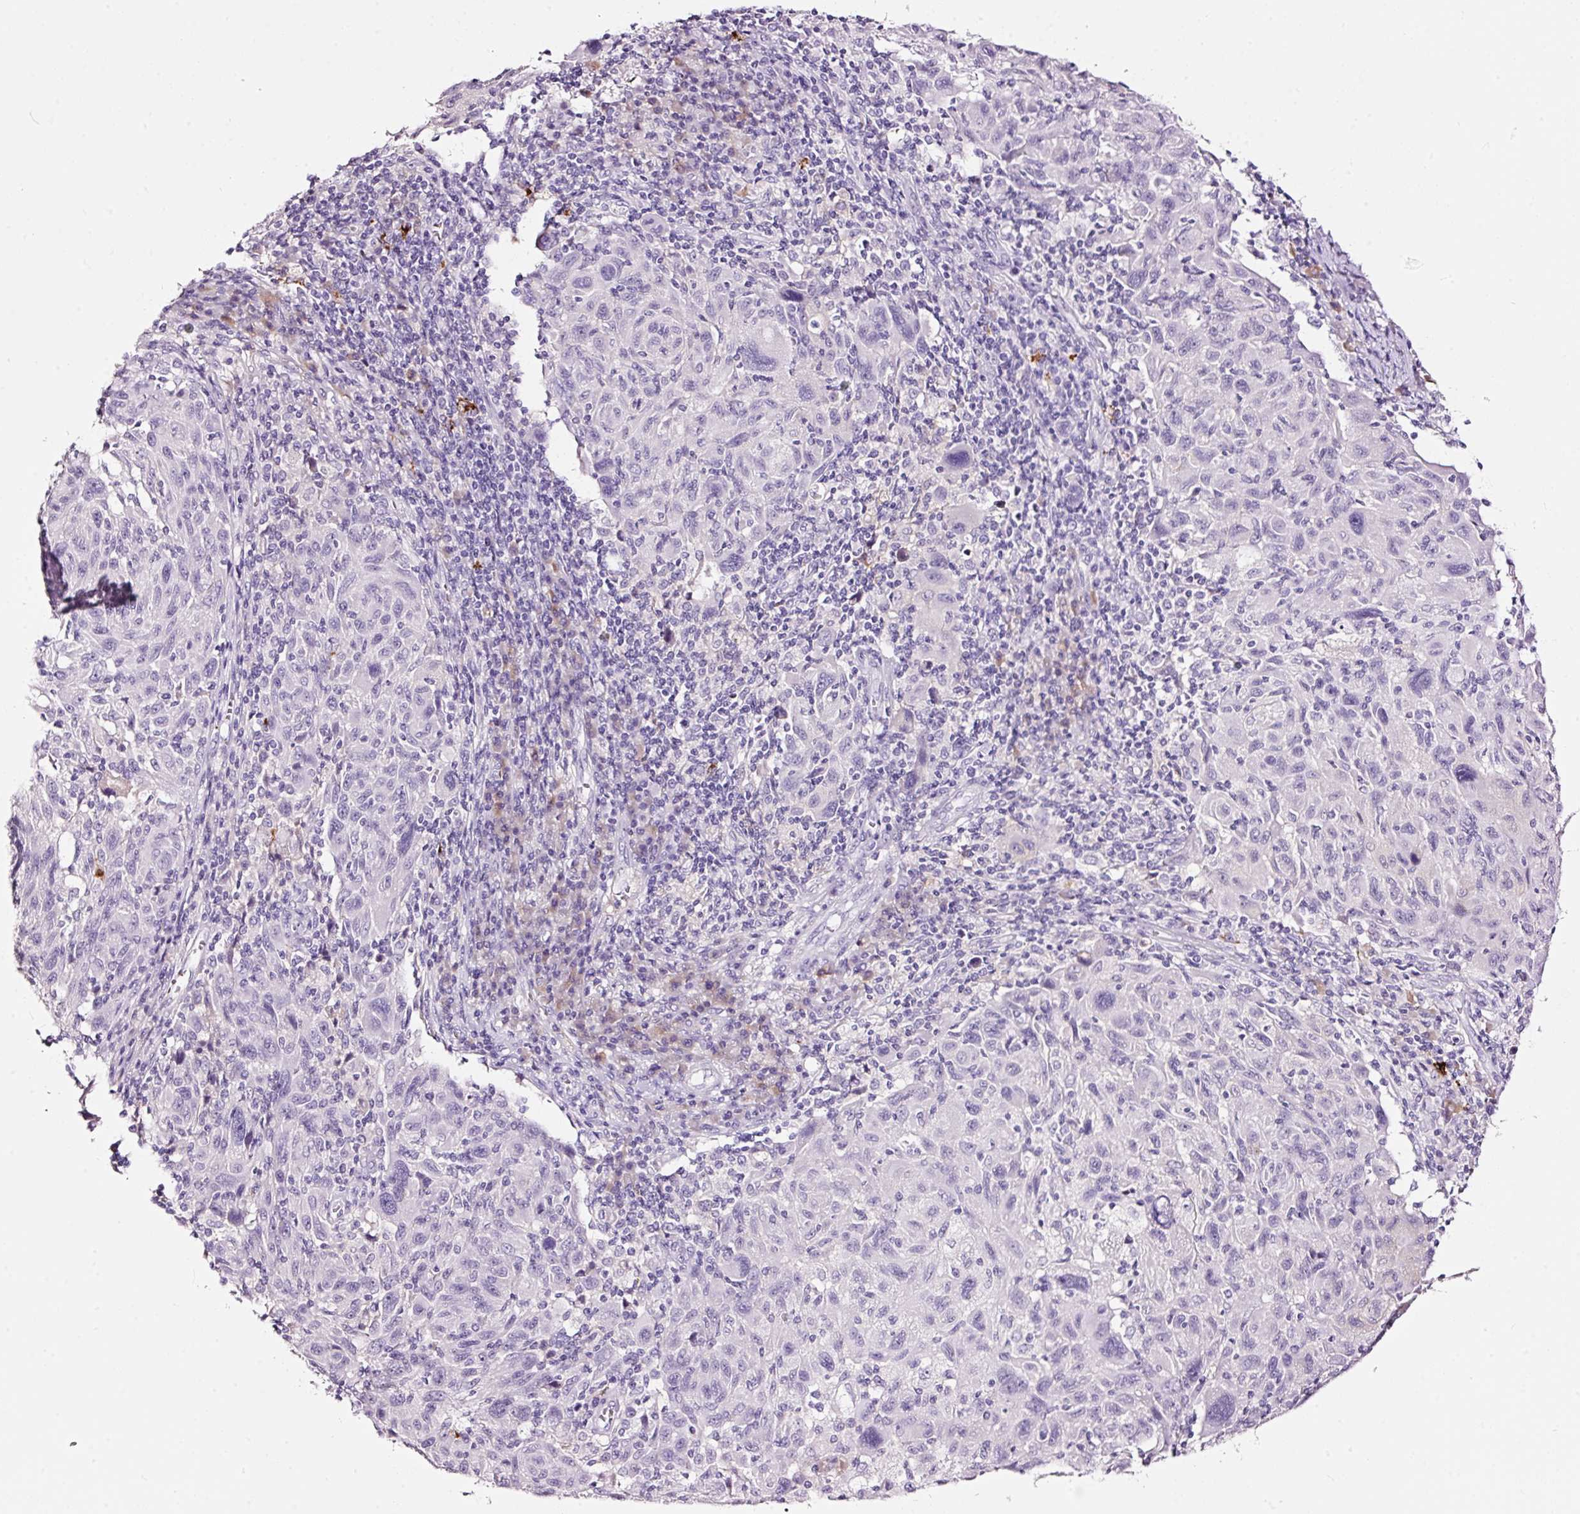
{"staining": {"intensity": "negative", "quantity": "none", "location": "none"}, "tissue": "melanoma", "cell_type": "Tumor cells", "image_type": "cancer", "snomed": [{"axis": "morphology", "description": "Malignant melanoma, NOS"}, {"axis": "topography", "description": "Skin"}], "caption": "DAB (3,3'-diaminobenzidine) immunohistochemical staining of human melanoma exhibits no significant staining in tumor cells.", "gene": "LAMP3", "patient": {"sex": "male", "age": 53}}